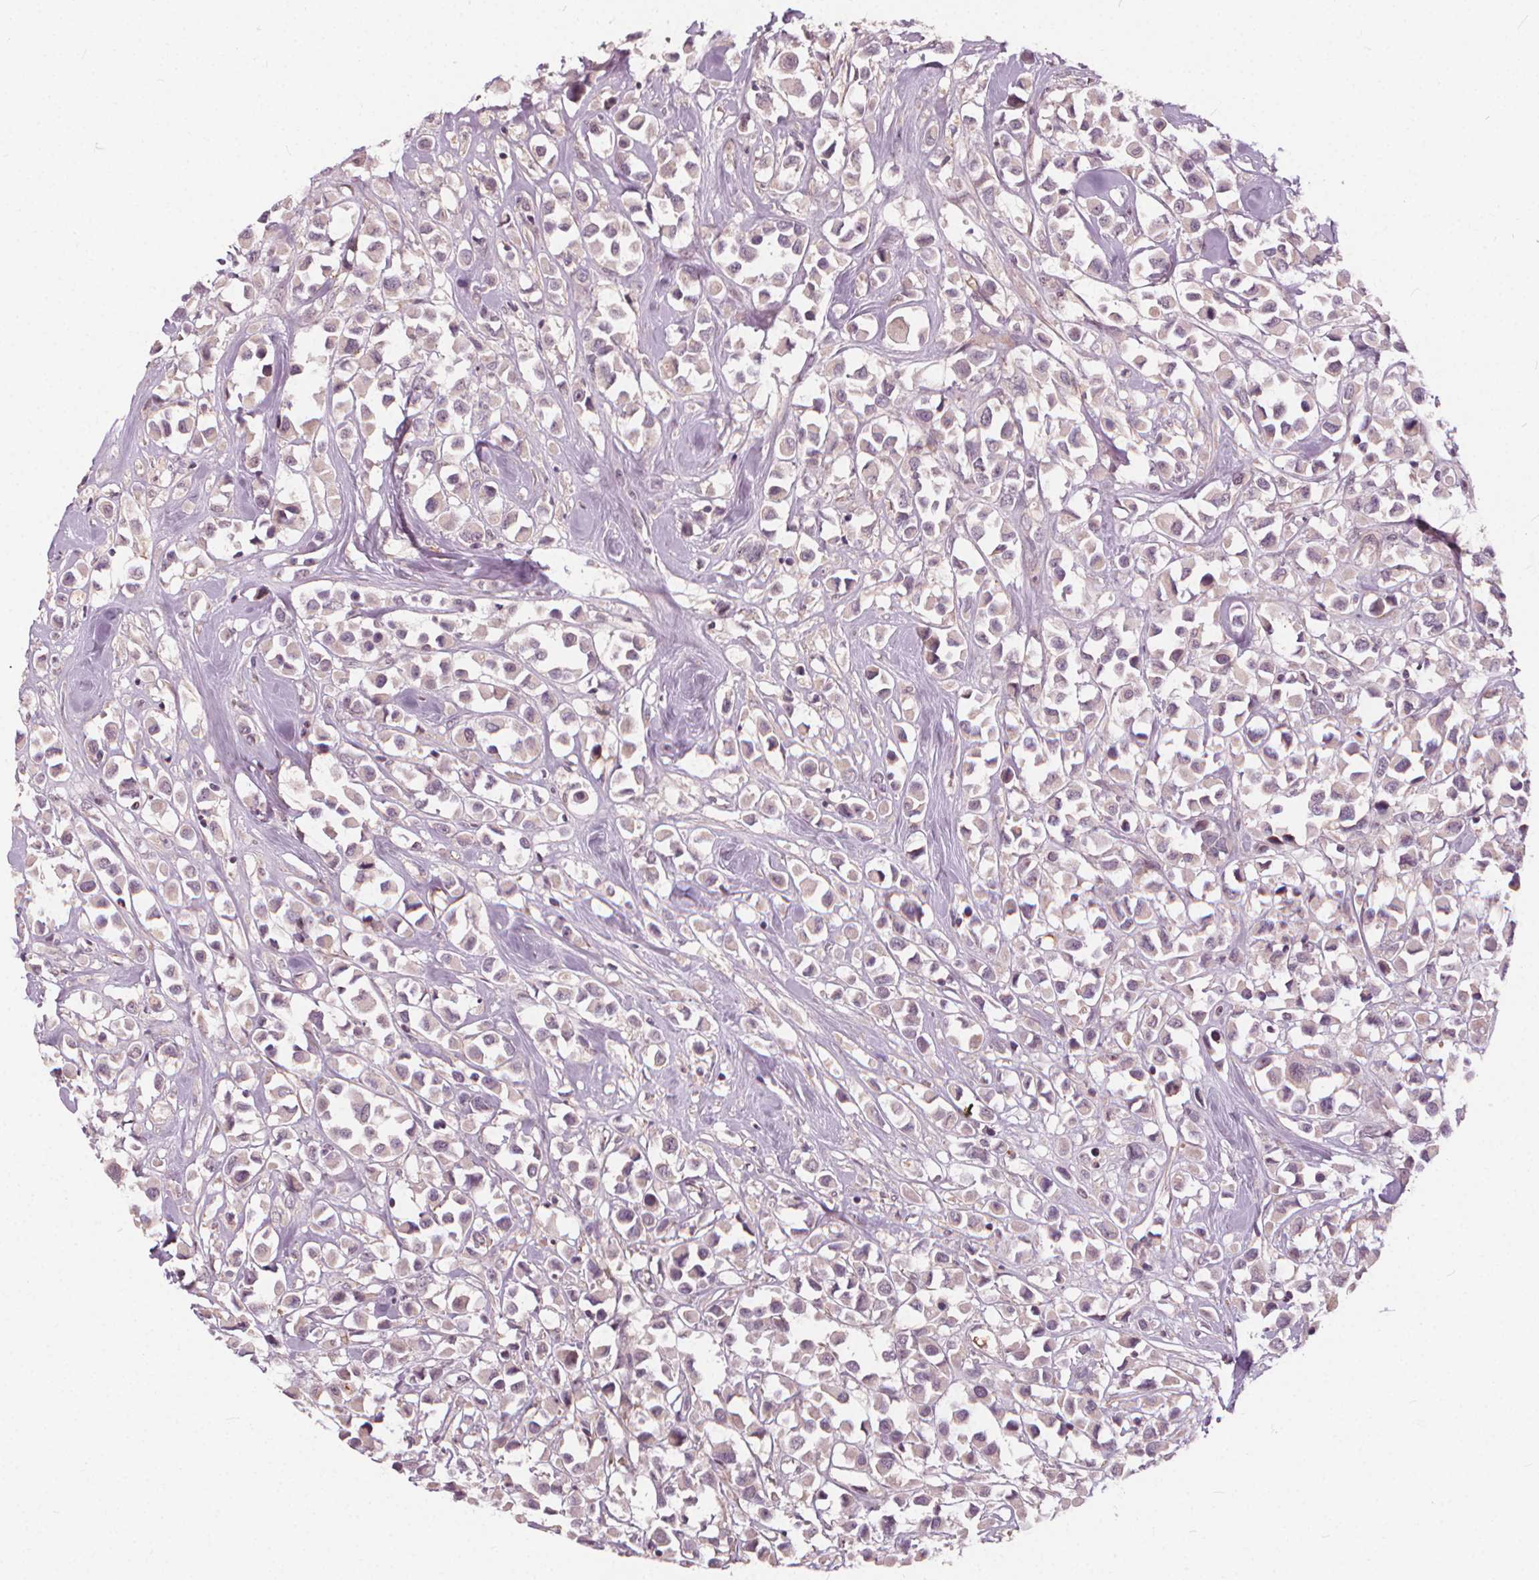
{"staining": {"intensity": "weak", "quantity": "<25%", "location": "cytoplasmic/membranous"}, "tissue": "breast cancer", "cell_type": "Tumor cells", "image_type": "cancer", "snomed": [{"axis": "morphology", "description": "Duct carcinoma"}, {"axis": "topography", "description": "Breast"}], "caption": "High magnification brightfield microscopy of infiltrating ductal carcinoma (breast) stained with DAB (3,3'-diaminobenzidine) (brown) and counterstained with hematoxylin (blue): tumor cells show no significant positivity.", "gene": "IPO13", "patient": {"sex": "female", "age": 61}}